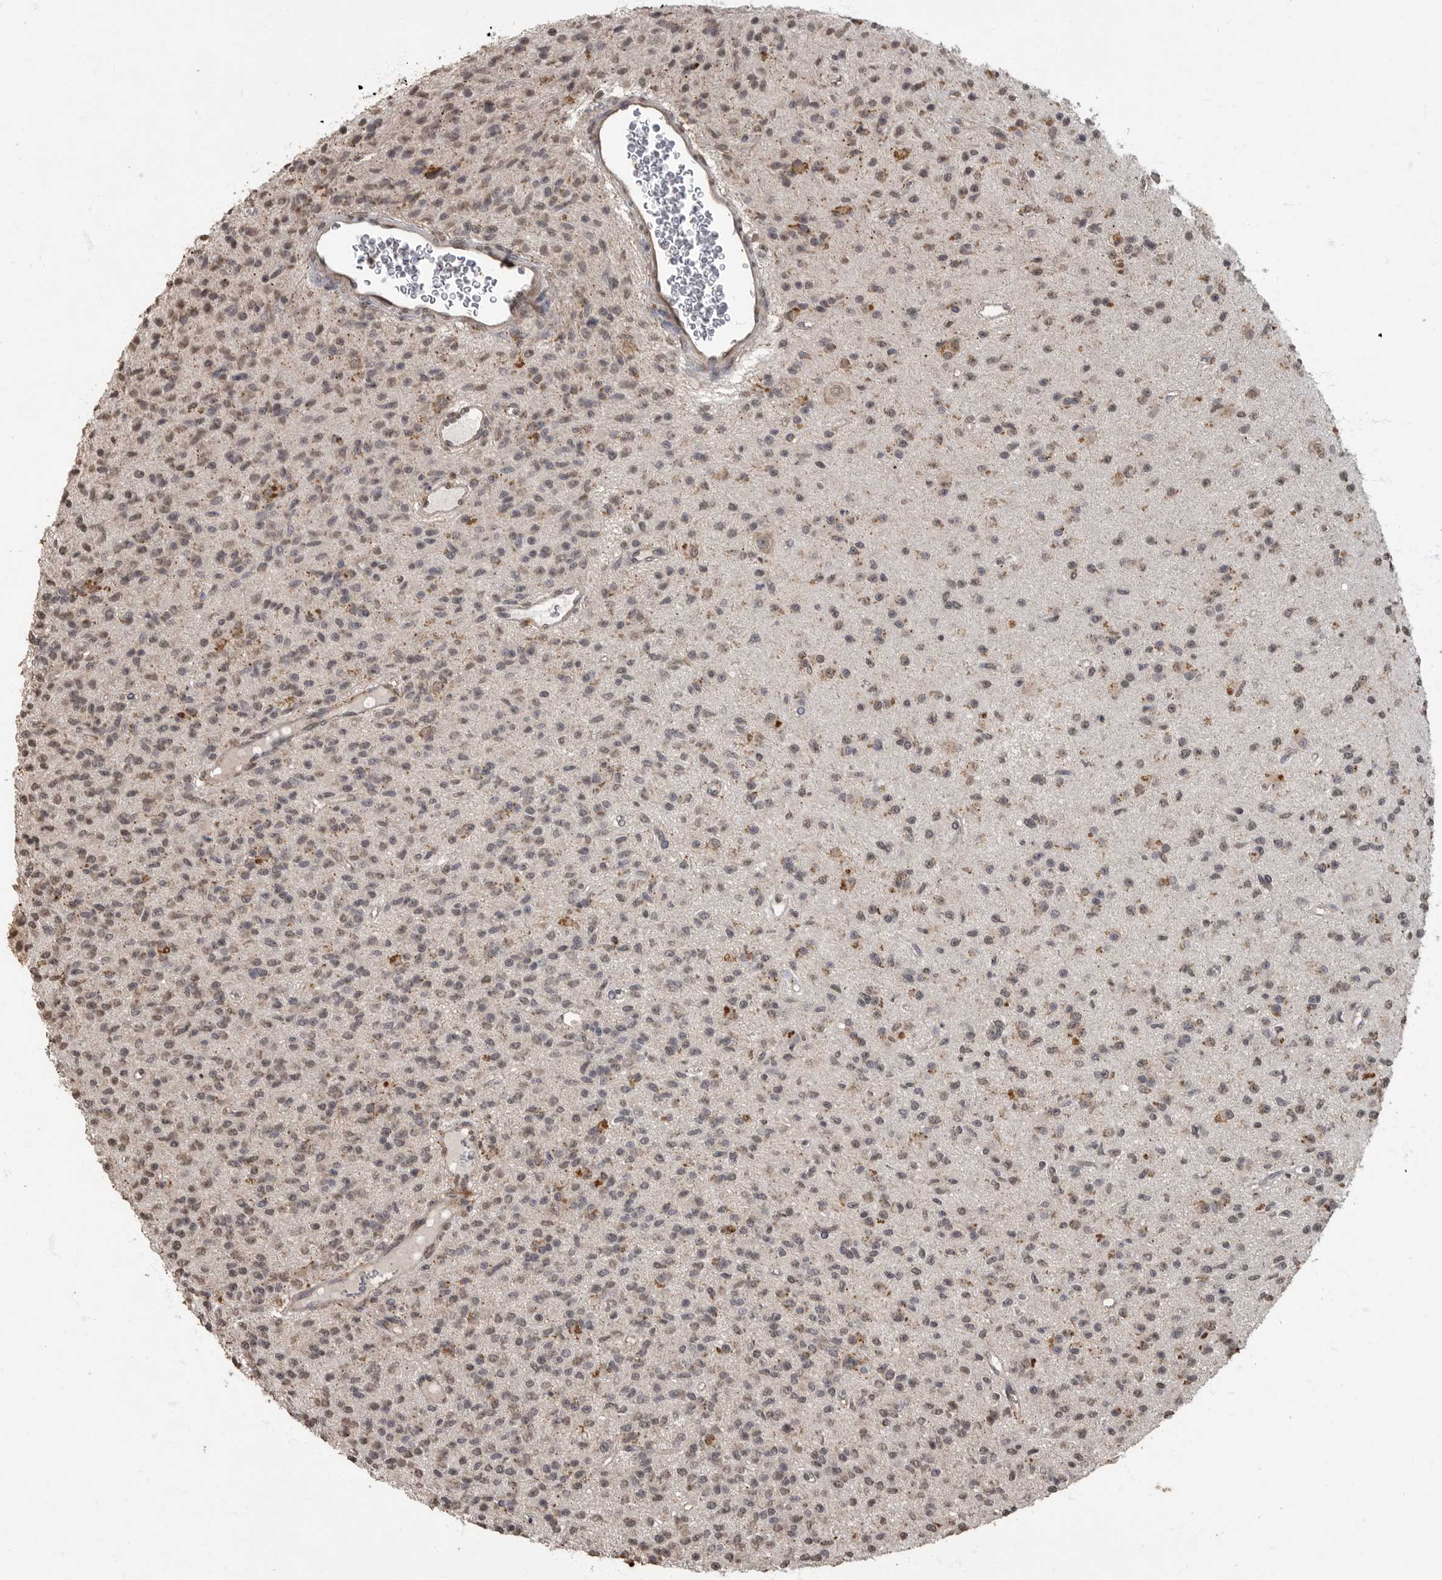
{"staining": {"intensity": "weak", "quantity": "25%-75%", "location": "nuclear"}, "tissue": "glioma", "cell_type": "Tumor cells", "image_type": "cancer", "snomed": [{"axis": "morphology", "description": "Glioma, malignant, High grade"}, {"axis": "topography", "description": "Brain"}], "caption": "High-power microscopy captured an IHC image of glioma, revealing weak nuclear expression in about 25%-75% of tumor cells.", "gene": "MAFG", "patient": {"sex": "male", "age": 34}}